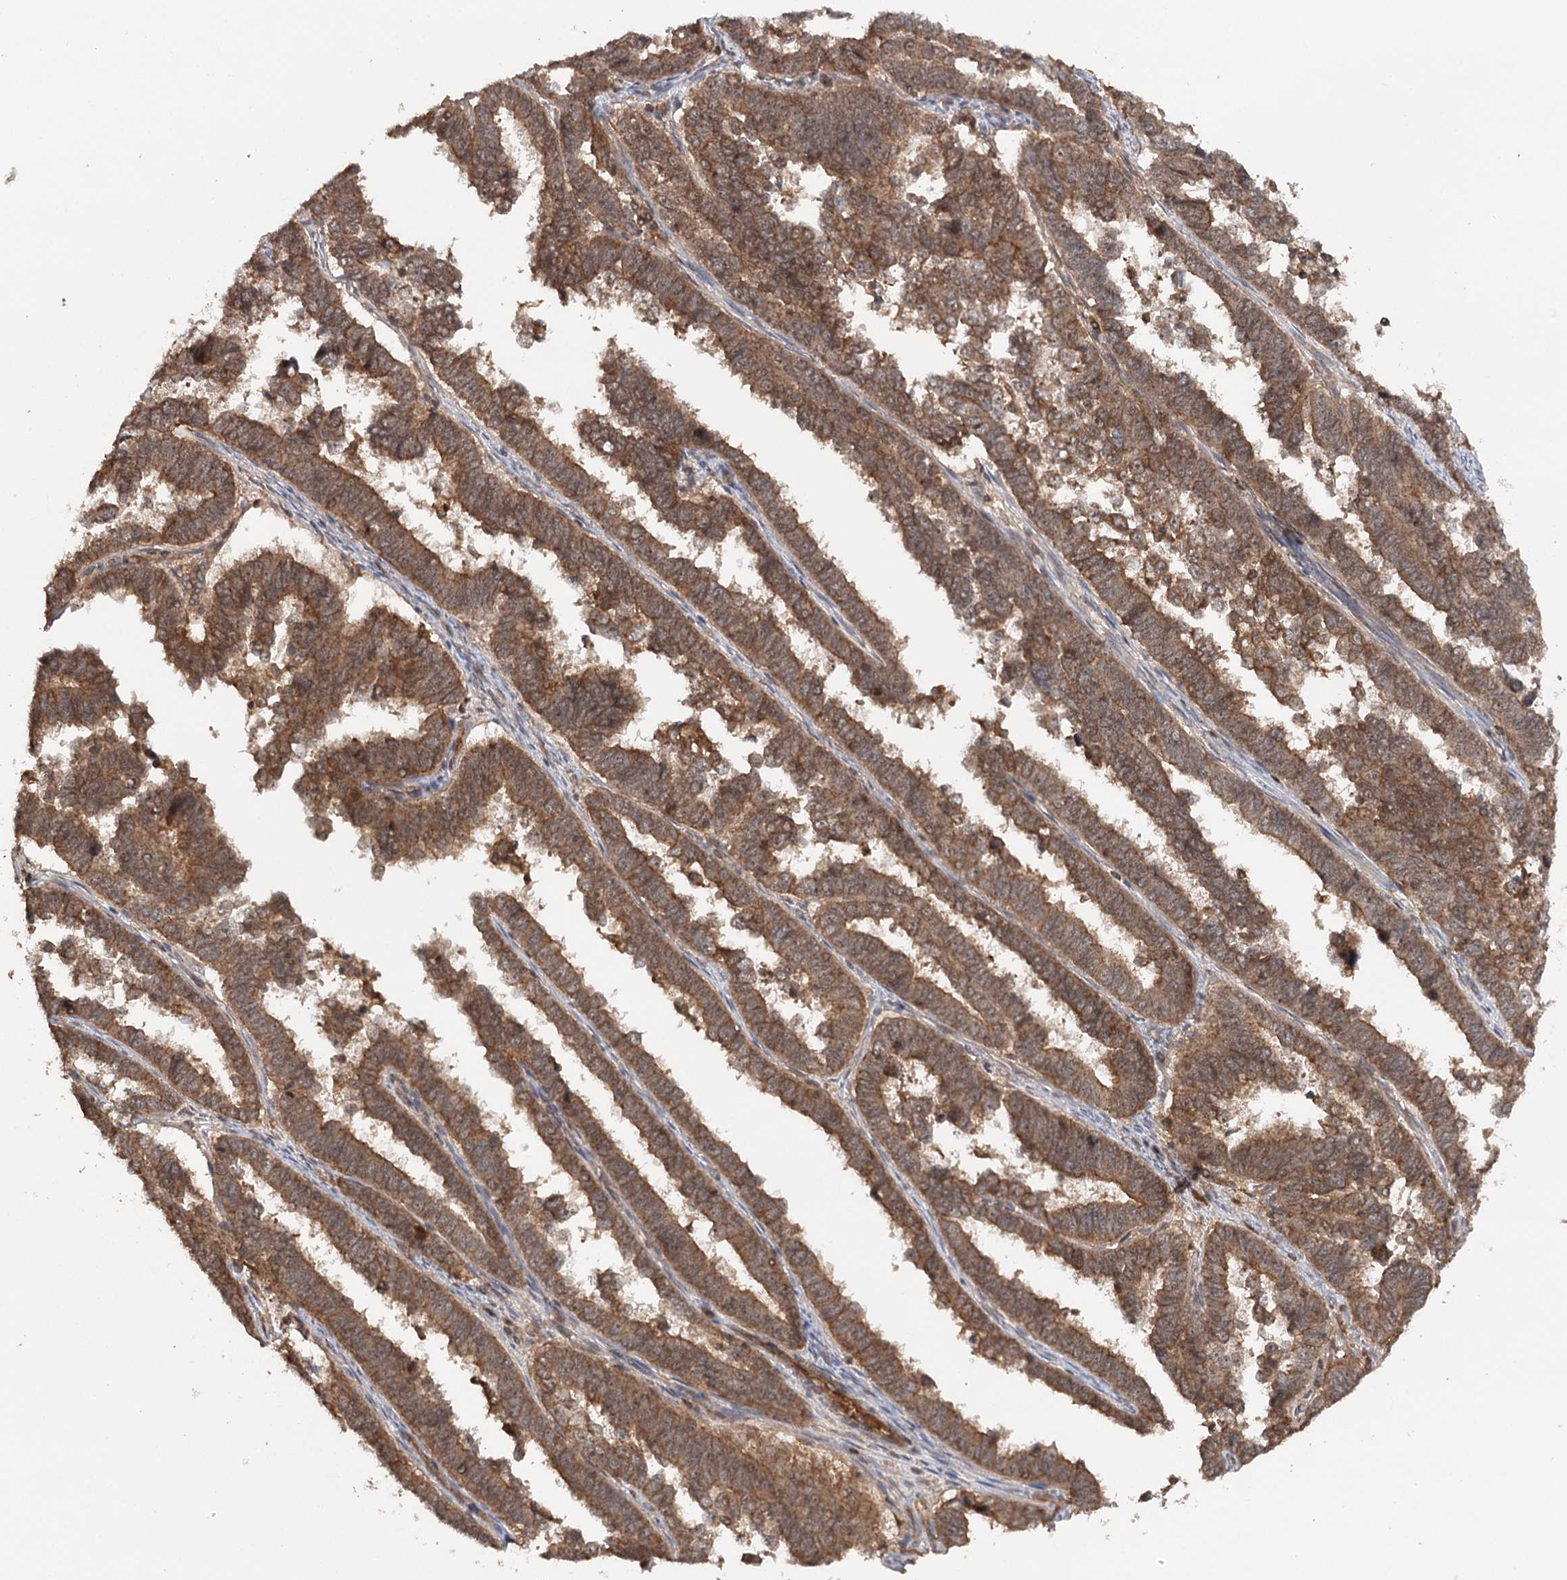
{"staining": {"intensity": "moderate", "quantity": ">75%", "location": "cytoplasmic/membranous"}, "tissue": "endometrial cancer", "cell_type": "Tumor cells", "image_type": "cancer", "snomed": [{"axis": "morphology", "description": "Adenocarcinoma, NOS"}, {"axis": "topography", "description": "Endometrium"}], "caption": "Moderate cytoplasmic/membranous protein staining is appreciated in about >75% of tumor cells in adenocarcinoma (endometrial).", "gene": "BCR", "patient": {"sex": "female", "age": 75}}